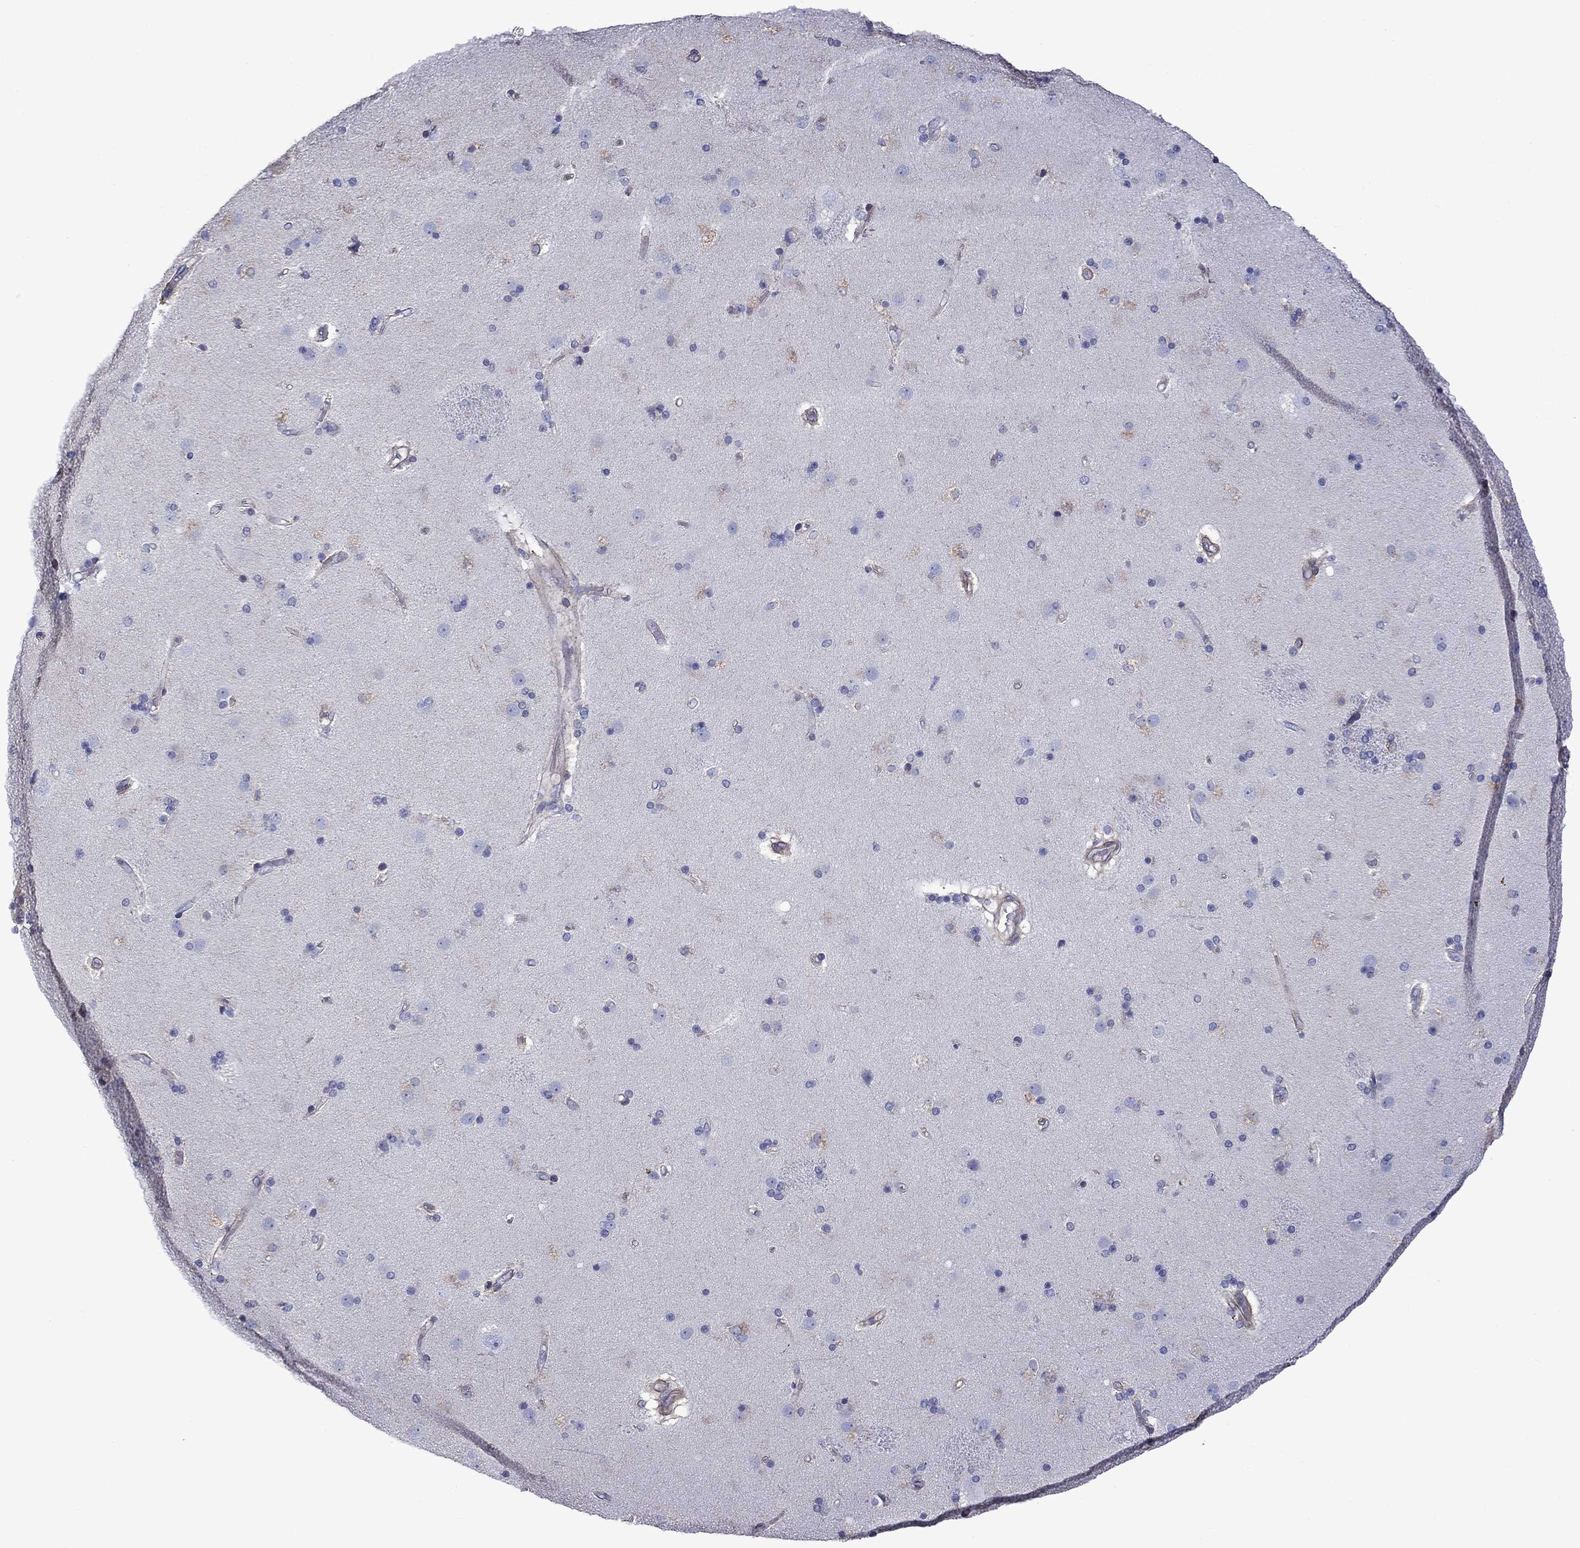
{"staining": {"intensity": "negative", "quantity": "none", "location": "none"}, "tissue": "caudate", "cell_type": "Glial cells", "image_type": "normal", "snomed": [{"axis": "morphology", "description": "Normal tissue, NOS"}, {"axis": "topography", "description": "Lateral ventricle wall"}], "caption": "Immunohistochemistry of unremarkable caudate demonstrates no staining in glial cells.", "gene": "HSPG2", "patient": {"sex": "female", "age": 71}}